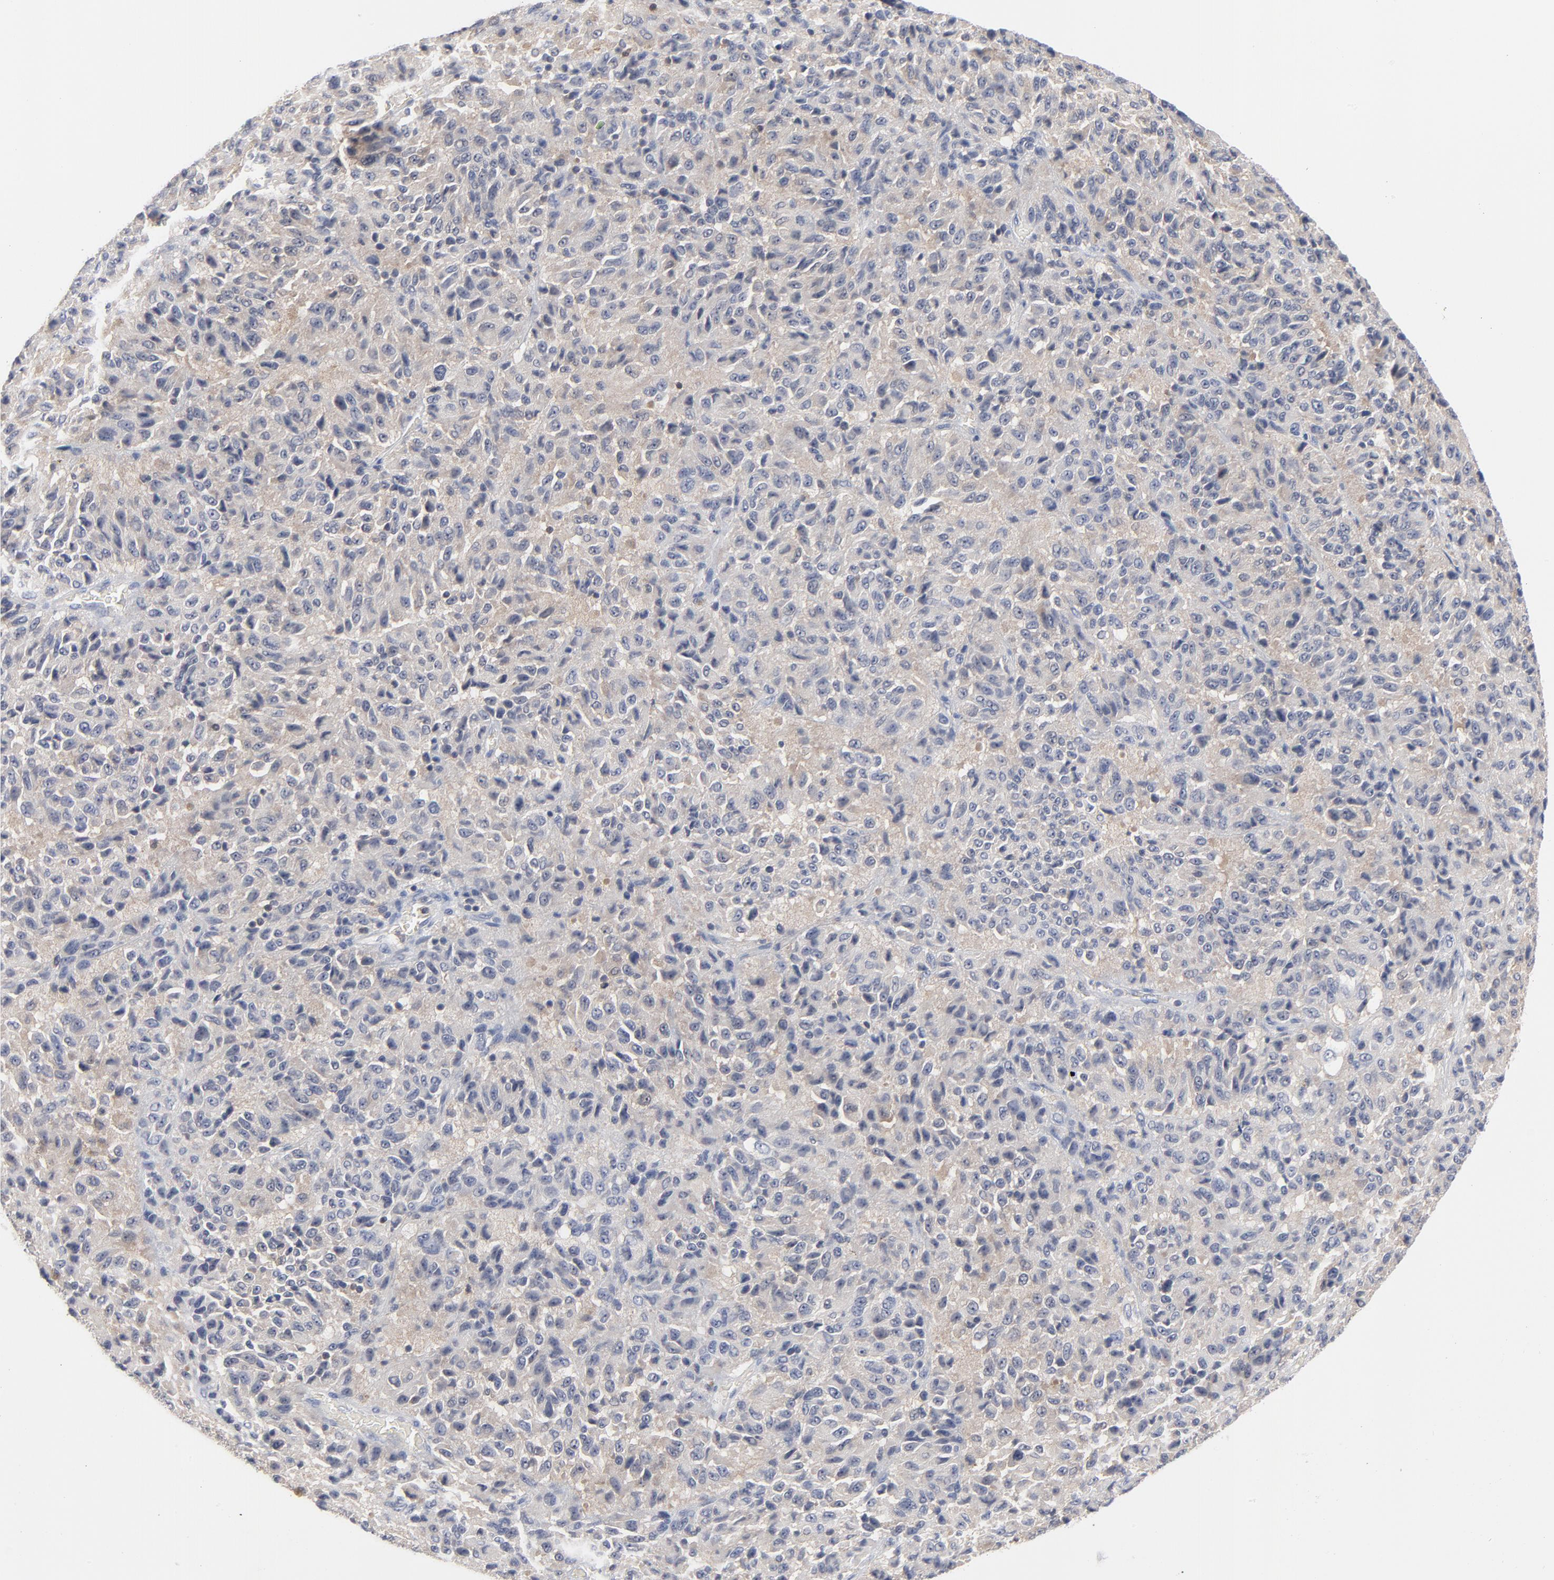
{"staining": {"intensity": "negative", "quantity": "none", "location": "none"}, "tissue": "melanoma", "cell_type": "Tumor cells", "image_type": "cancer", "snomed": [{"axis": "morphology", "description": "Malignant melanoma, Metastatic site"}, {"axis": "topography", "description": "Lung"}], "caption": "This is a micrograph of IHC staining of malignant melanoma (metastatic site), which shows no staining in tumor cells.", "gene": "CAB39L", "patient": {"sex": "male", "age": 64}}